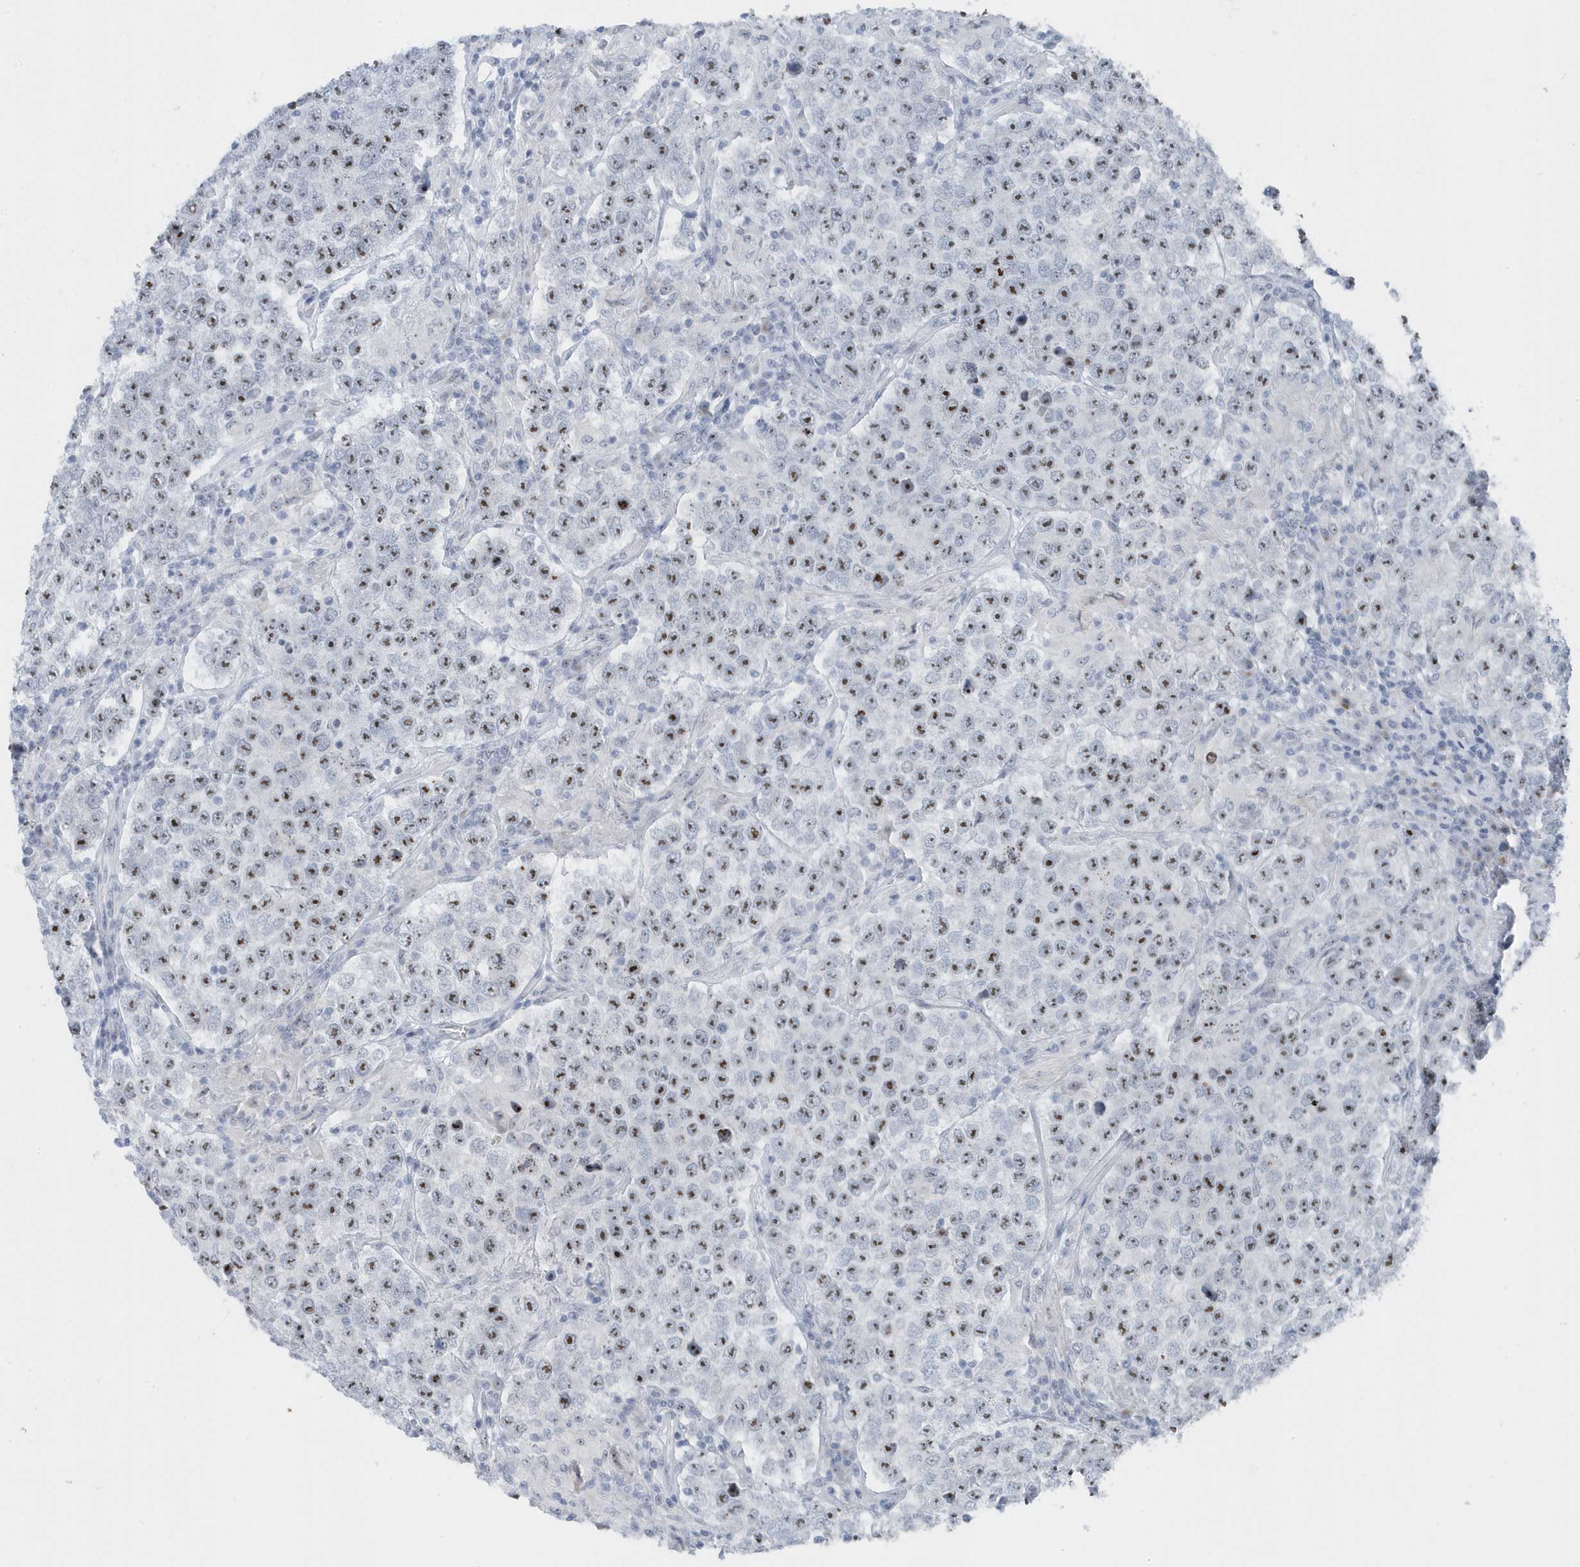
{"staining": {"intensity": "moderate", "quantity": ">75%", "location": "nuclear"}, "tissue": "testis cancer", "cell_type": "Tumor cells", "image_type": "cancer", "snomed": [{"axis": "morphology", "description": "Normal tissue, NOS"}, {"axis": "morphology", "description": "Urothelial carcinoma, High grade"}, {"axis": "morphology", "description": "Seminoma, NOS"}, {"axis": "morphology", "description": "Carcinoma, Embryonal, NOS"}, {"axis": "topography", "description": "Urinary bladder"}, {"axis": "topography", "description": "Testis"}], "caption": "There is medium levels of moderate nuclear expression in tumor cells of testis cancer (embryonal carcinoma), as demonstrated by immunohistochemical staining (brown color).", "gene": "RPF2", "patient": {"sex": "male", "age": 41}}